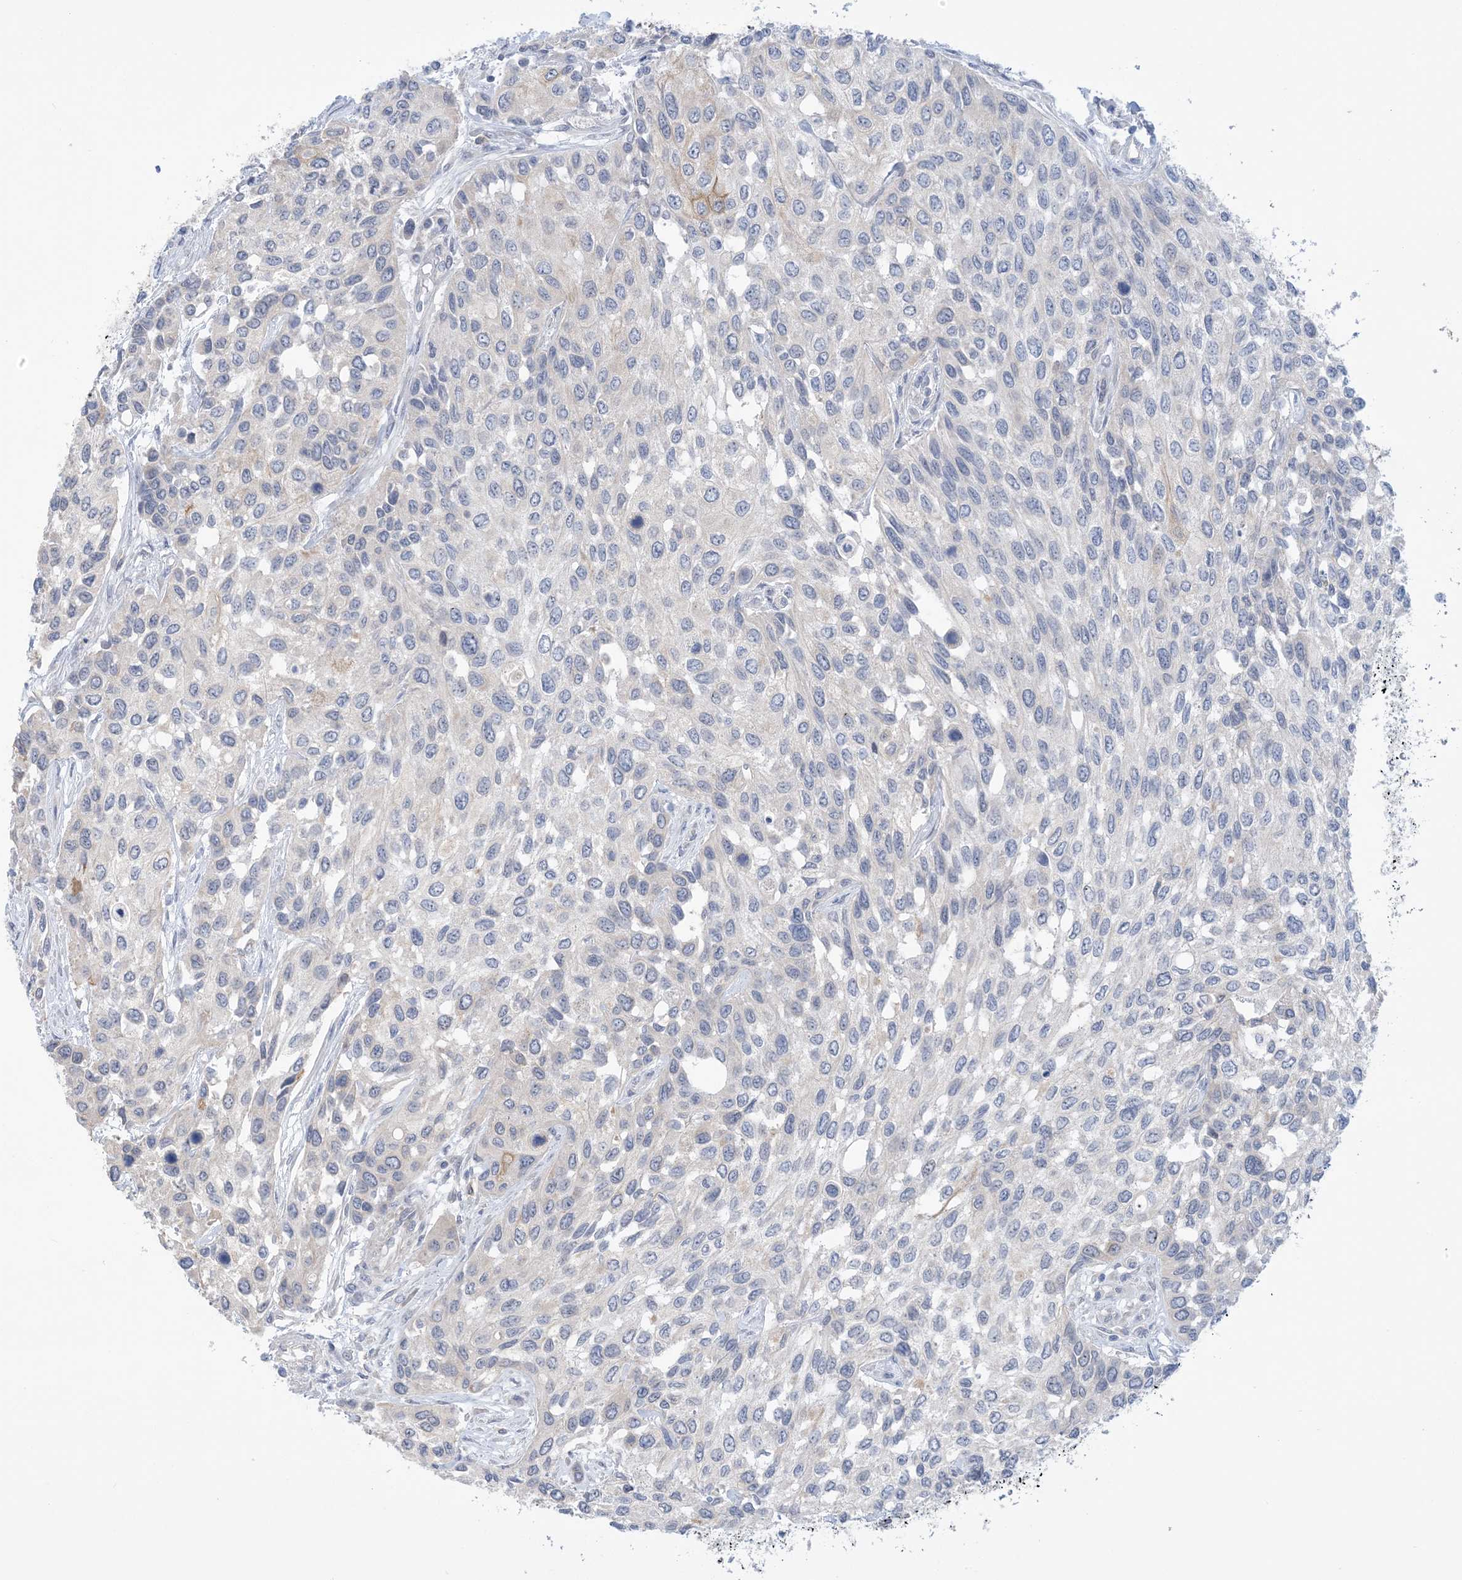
{"staining": {"intensity": "negative", "quantity": "none", "location": "none"}, "tissue": "urothelial cancer", "cell_type": "Tumor cells", "image_type": "cancer", "snomed": [{"axis": "morphology", "description": "Normal tissue, NOS"}, {"axis": "morphology", "description": "Urothelial carcinoma, High grade"}, {"axis": "topography", "description": "Vascular tissue"}, {"axis": "topography", "description": "Urinary bladder"}], "caption": "Urothelial cancer was stained to show a protein in brown. There is no significant staining in tumor cells.", "gene": "TTYH1", "patient": {"sex": "female", "age": 56}}